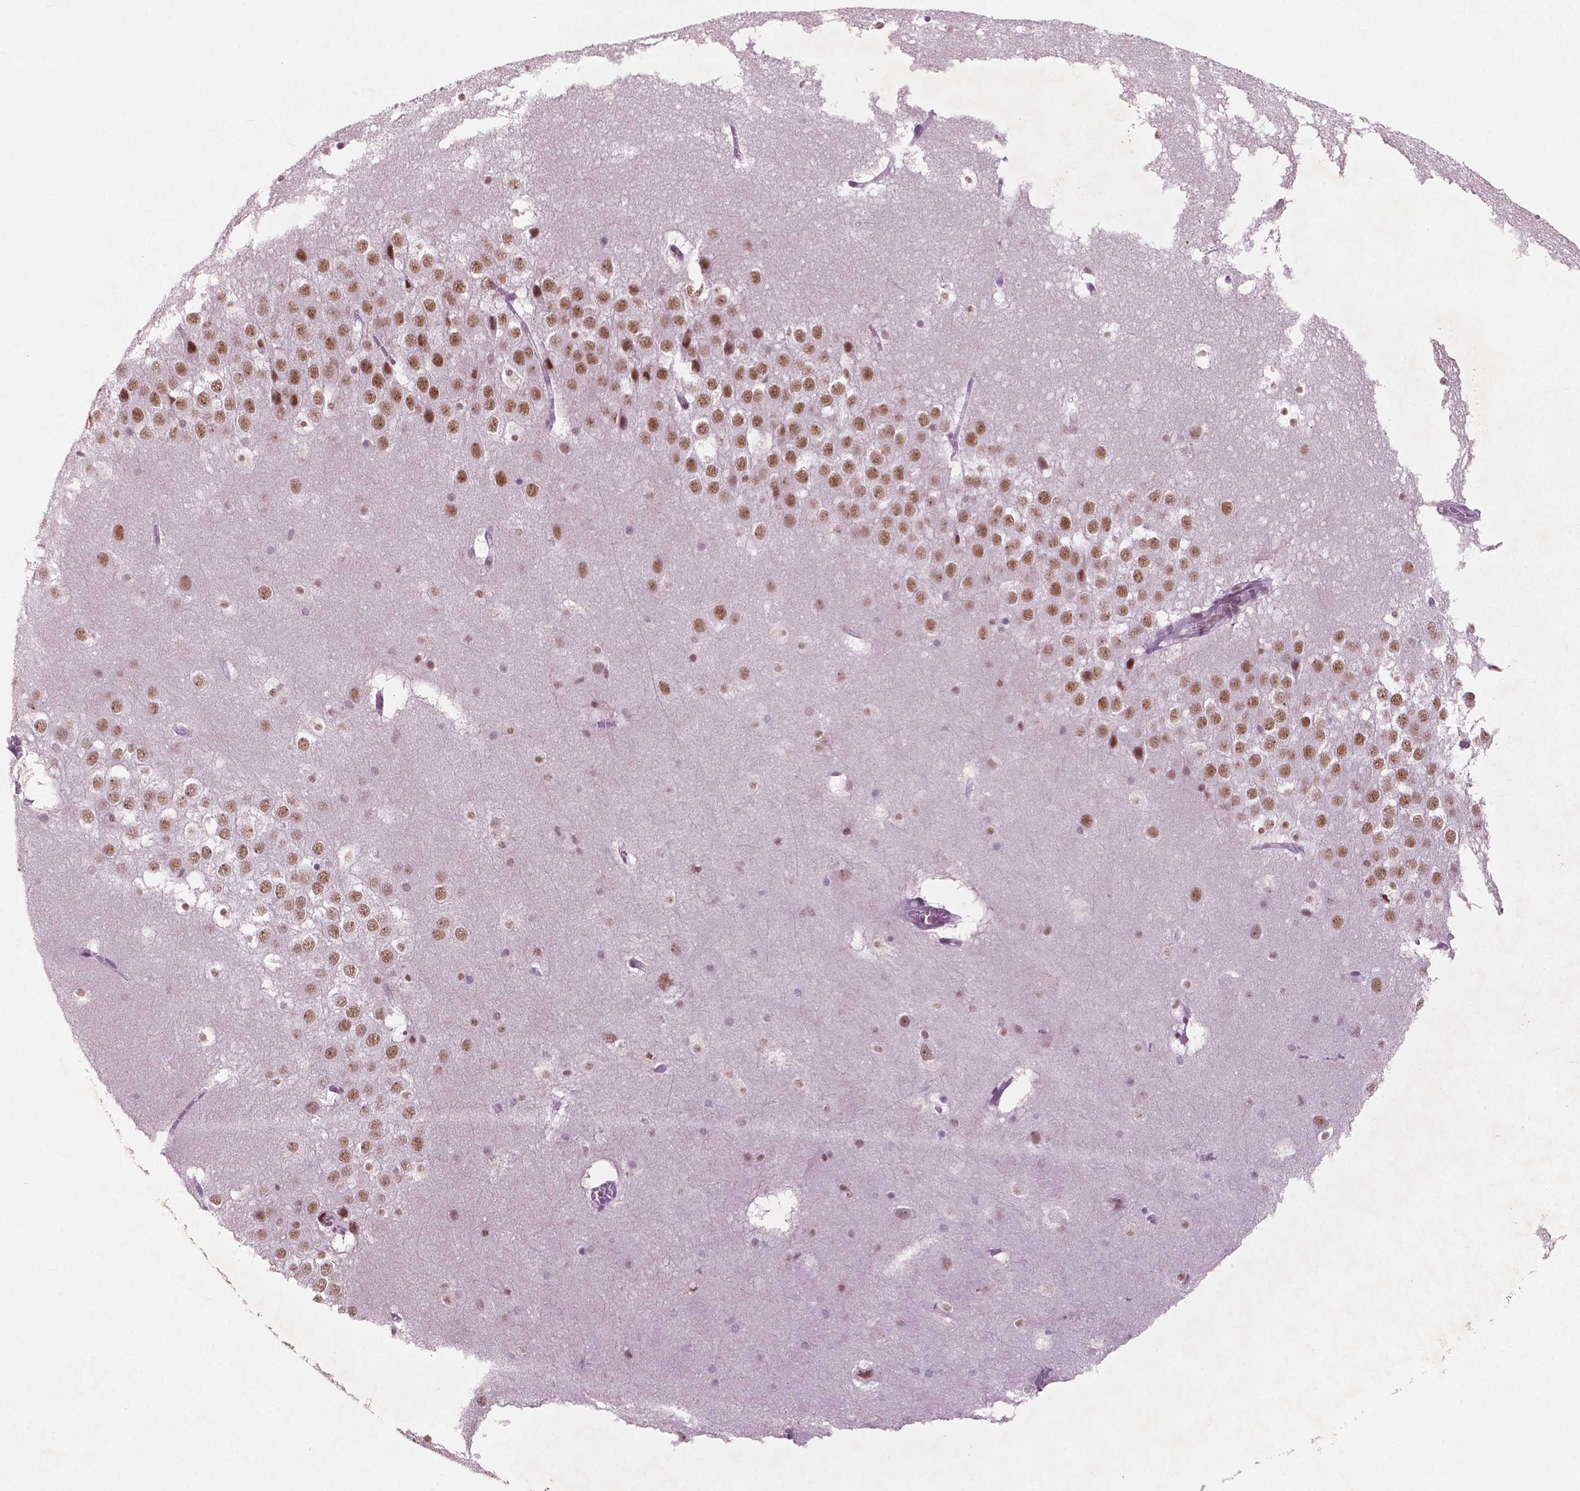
{"staining": {"intensity": "moderate", "quantity": "25%-75%", "location": "nuclear"}, "tissue": "hippocampus", "cell_type": "Glial cells", "image_type": "normal", "snomed": [{"axis": "morphology", "description": "Normal tissue, NOS"}, {"axis": "topography", "description": "Hippocampus"}], "caption": "Immunohistochemical staining of unremarkable human hippocampus exhibits 25%-75% levels of moderate nuclear protein positivity in approximately 25%-75% of glial cells.", "gene": "CTR9", "patient": {"sex": "male", "age": 45}}